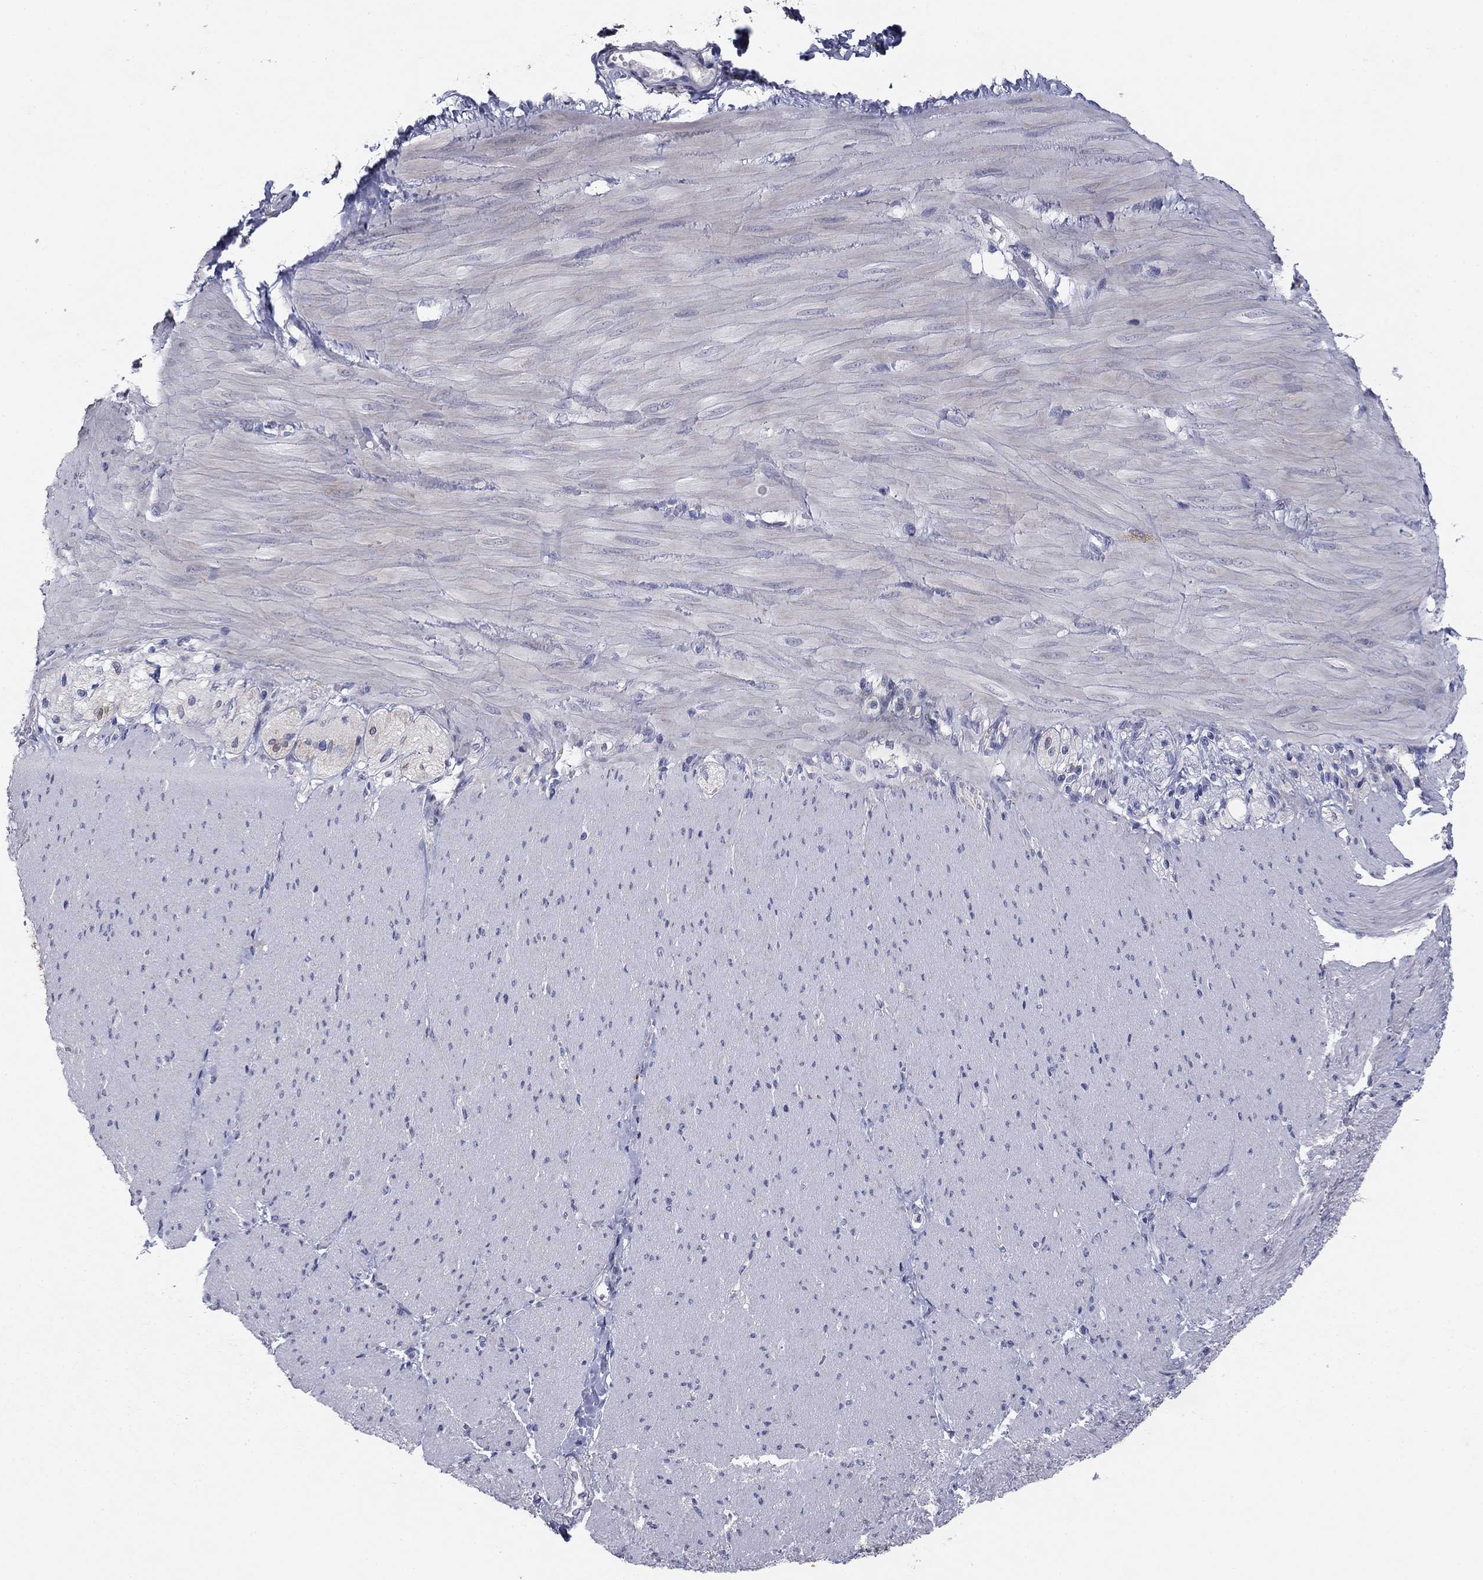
{"staining": {"intensity": "negative", "quantity": "none", "location": "none"}, "tissue": "soft tissue", "cell_type": "Fibroblasts", "image_type": "normal", "snomed": [{"axis": "morphology", "description": "Normal tissue, NOS"}, {"axis": "topography", "description": "Smooth muscle"}, {"axis": "topography", "description": "Duodenum"}, {"axis": "topography", "description": "Peripheral nerve tissue"}], "caption": "The immunohistochemistry photomicrograph has no significant expression in fibroblasts of soft tissue. (Stains: DAB (3,3'-diaminobenzidine) immunohistochemistry (IHC) with hematoxylin counter stain, Microscopy: brightfield microscopy at high magnification).", "gene": "PTGDS", "patient": {"sex": "female", "age": 61}}